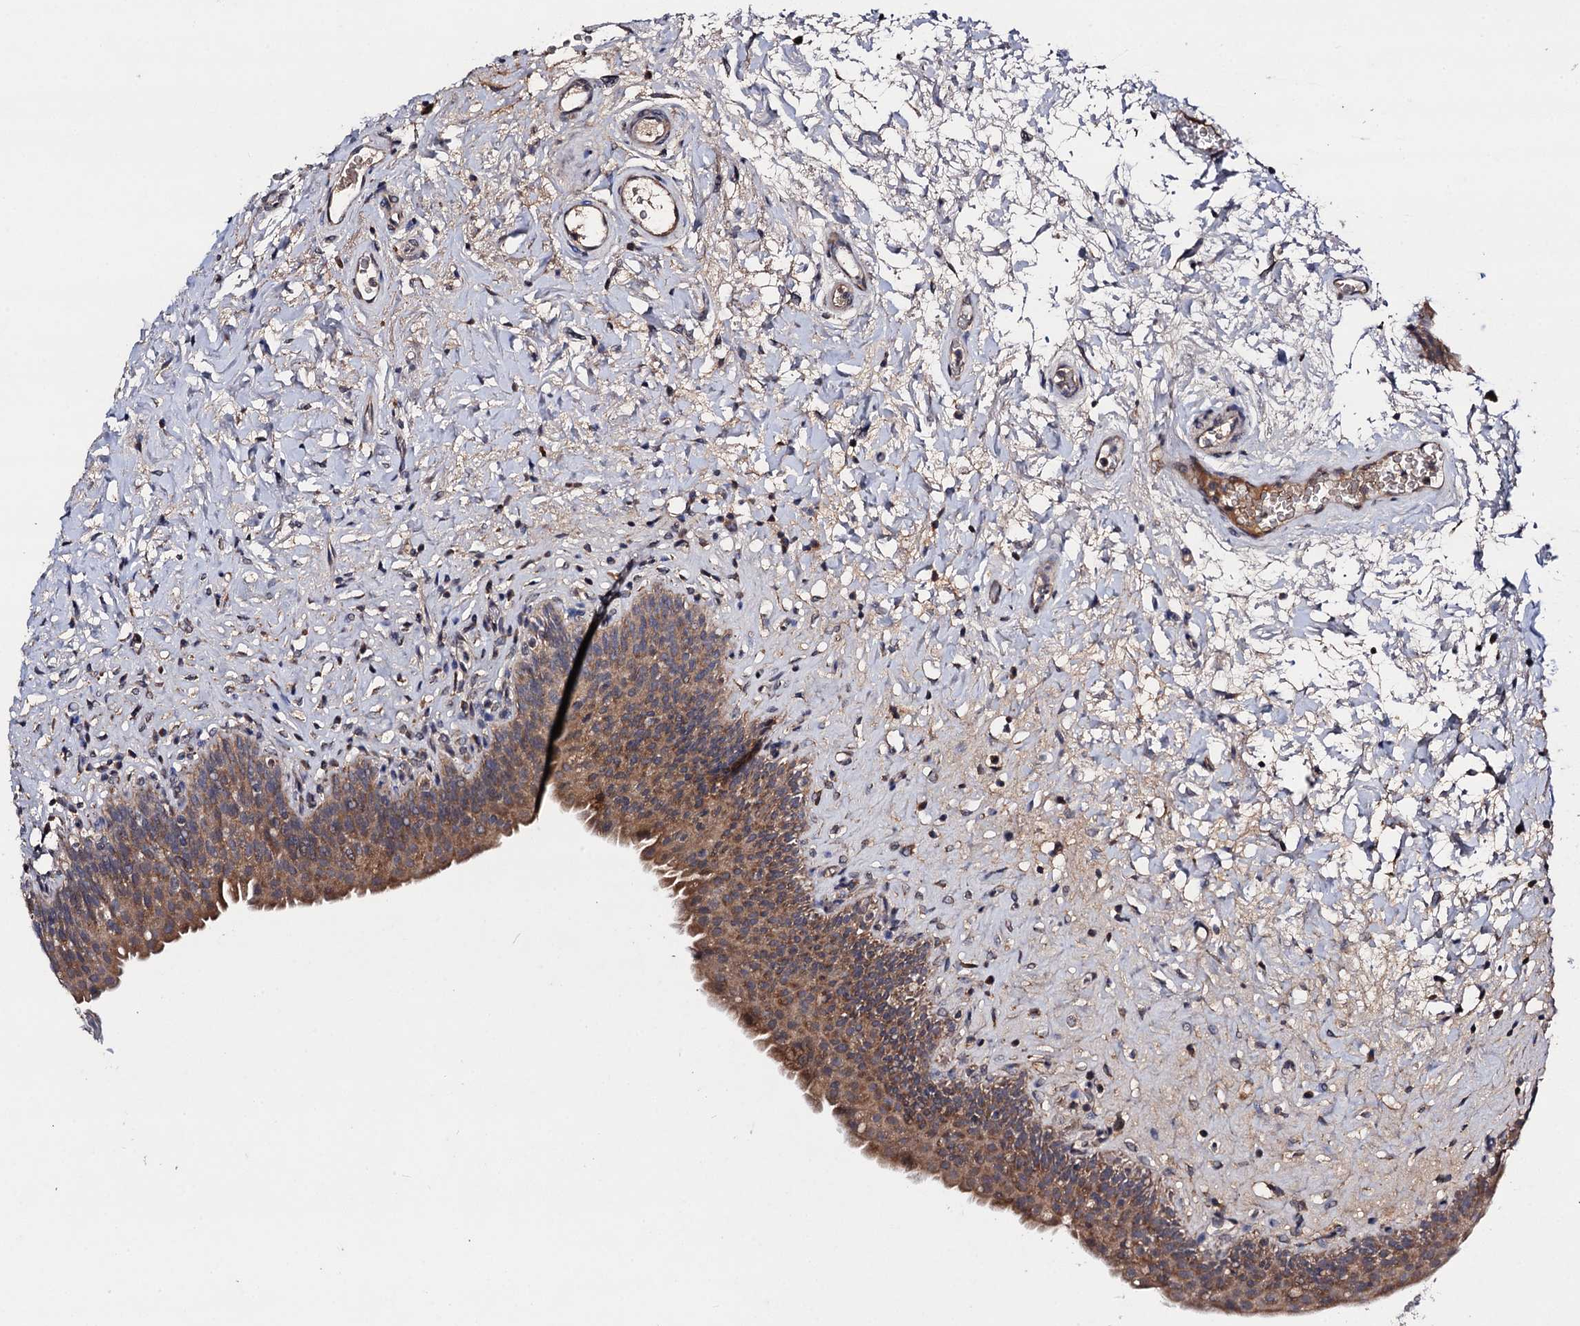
{"staining": {"intensity": "moderate", "quantity": ">75%", "location": "cytoplasmic/membranous"}, "tissue": "urinary bladder", "cell_type": "Urothelial cells", "image_type": "normal", "snomed": [{"axis": "morphology", "description": "Normal tissue, NOS"}, {"axis": "topography", "description": "Urinary bladder"}], "caption": "Immunohistochemistry (IHC) micrograph of normal urinary bladder stained for a protein (brown), which reveals medium levels of moderate cytoplasmic/membranous staining in about >75% of urothelial cells.", "gene": "VPS37D", "patient": {"sex": "male", "age": 83}}